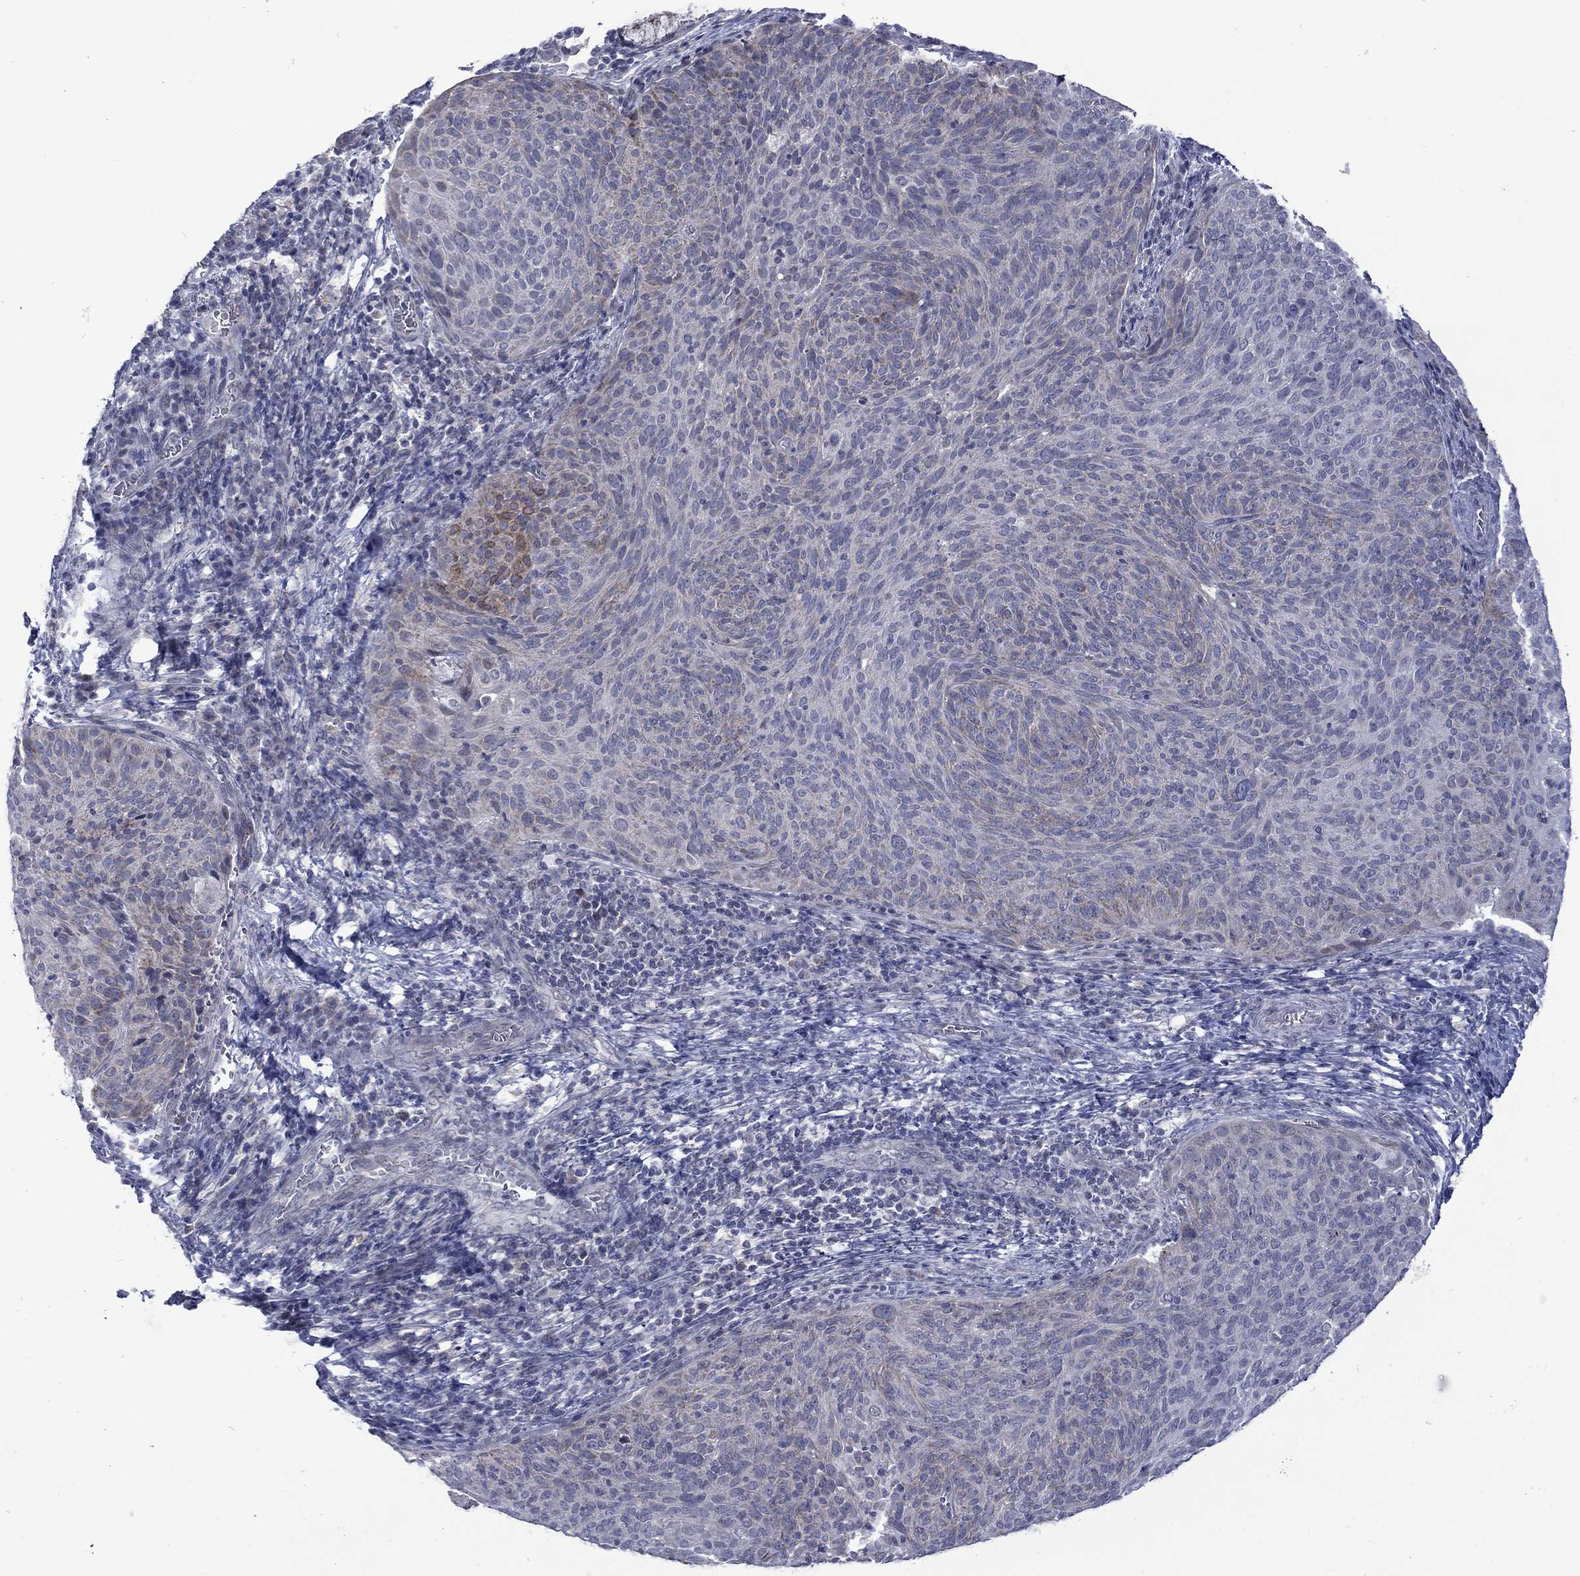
{"staining": {"intensity": "weak", "quantity": "<25%", "location": "cytoplasmic/membranous"}, "tissue": "cervical cancer", "cell_type": "Tumor cells", "image_type": "cancer", "snomed": [{"axis": "morphology", "description": "Squamous cell carcinoma, NOS"}, {"axis": "topography", "description": "Cervix"}], "caption": "High power microscopy histopathology image of an immunohistochemistry (IHC) micrograph of cervical squamous cell carcinoma, revealing no significant expression in tumor cells.", "gene": "KCNJ16", "patient": {"sex": "female", "age": 39}}